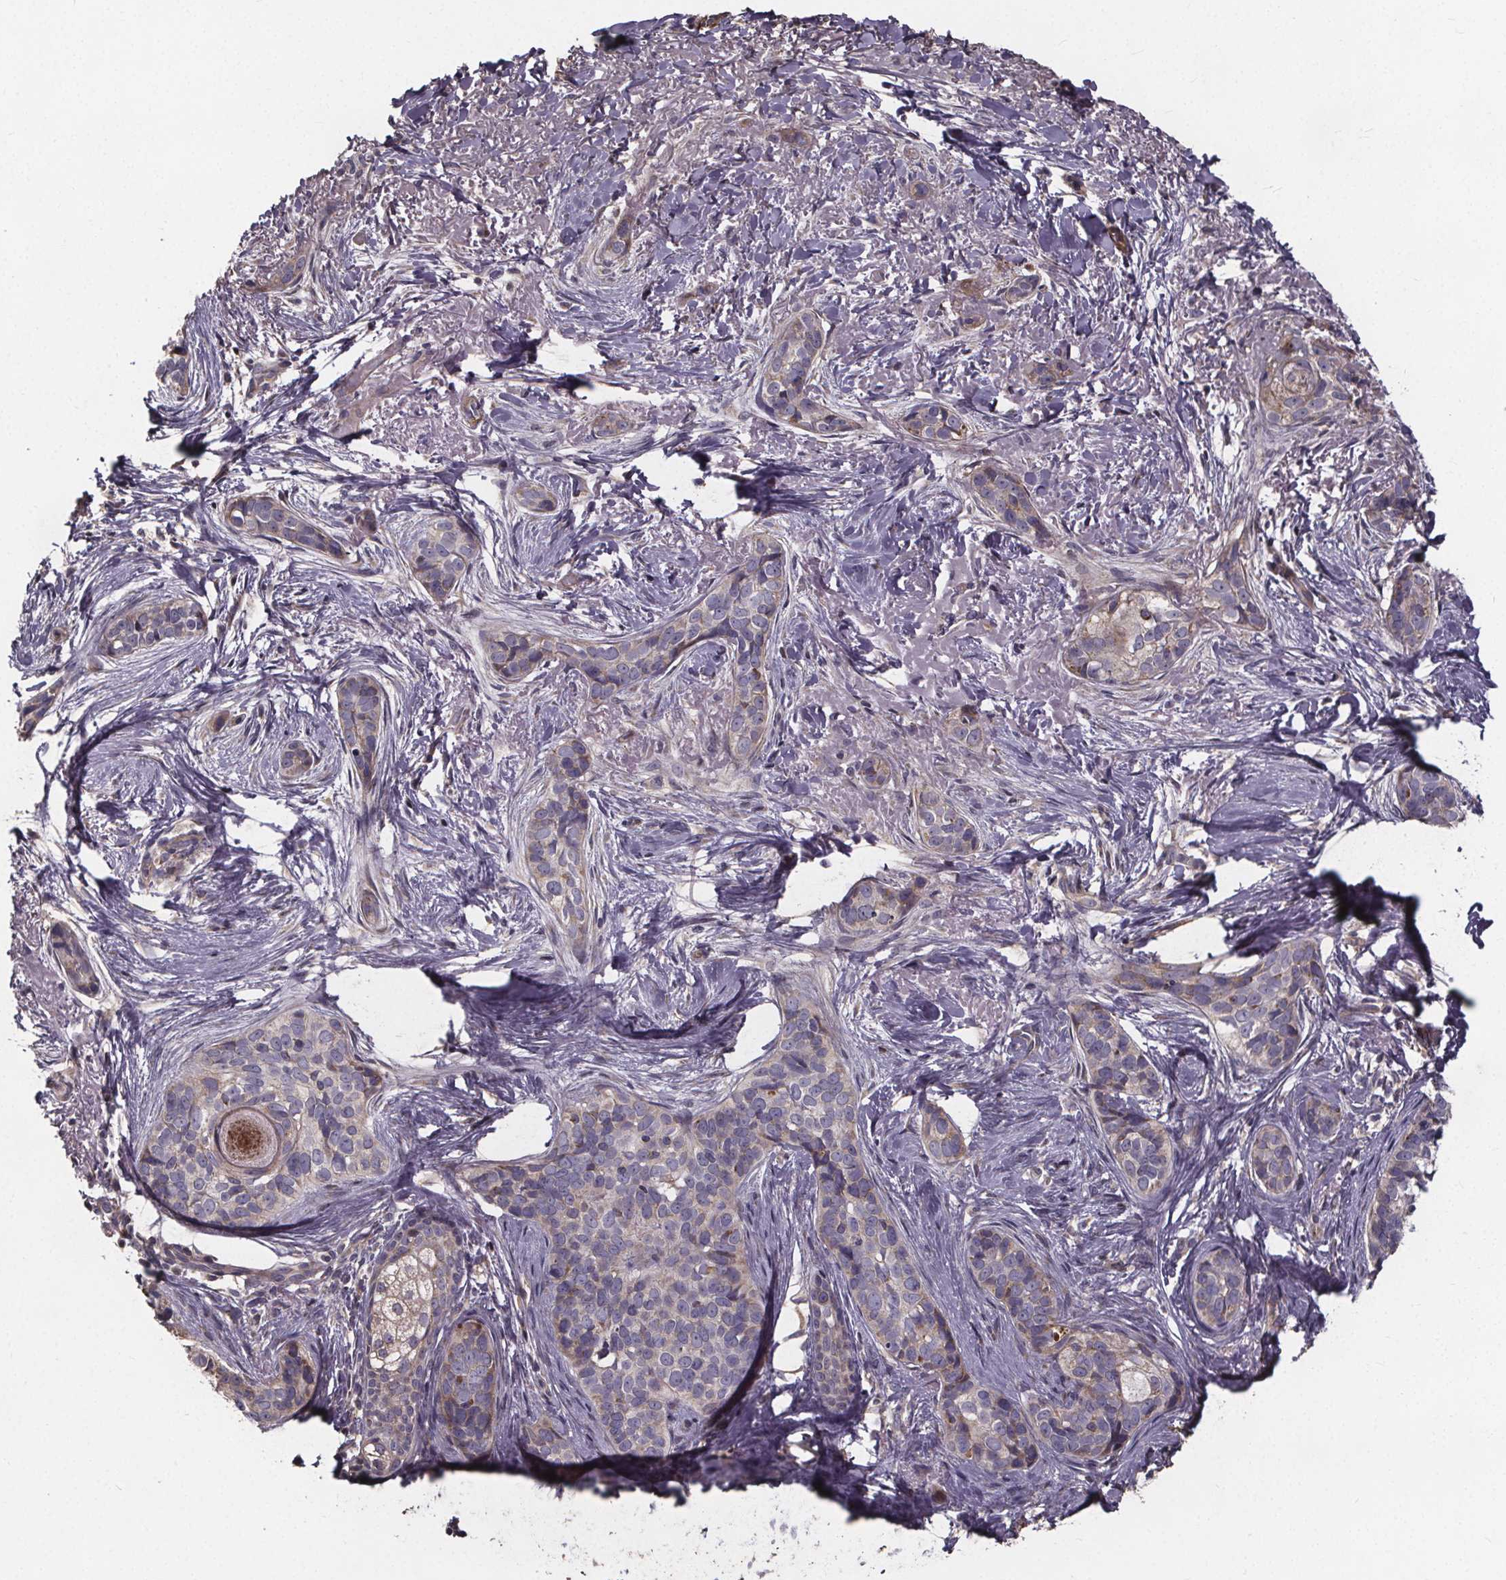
{"staining": {"intensity": "negative", "quantity": "none", "location": "none"}, "tissue": "skin cancer", "cell_type": "Tumor cells", "image_type": "cancer", "snomed": [{"axis": "morphology", "description": "Basal cell carcinoma"}, {"axis": "topography", "description": "Skin"}], "caption": "Immunohistochemistry micrograph of neoplastic tissue: basal cell carcinoma (skin) stained with DAB reveals no significant protein positivity in tumor cells. (Brightfield microscopy of DAB immunohistochemistry (IHC) at high magnification).", "gene": "YME1L1", "patient": {"sex": "male", "age": 87}}